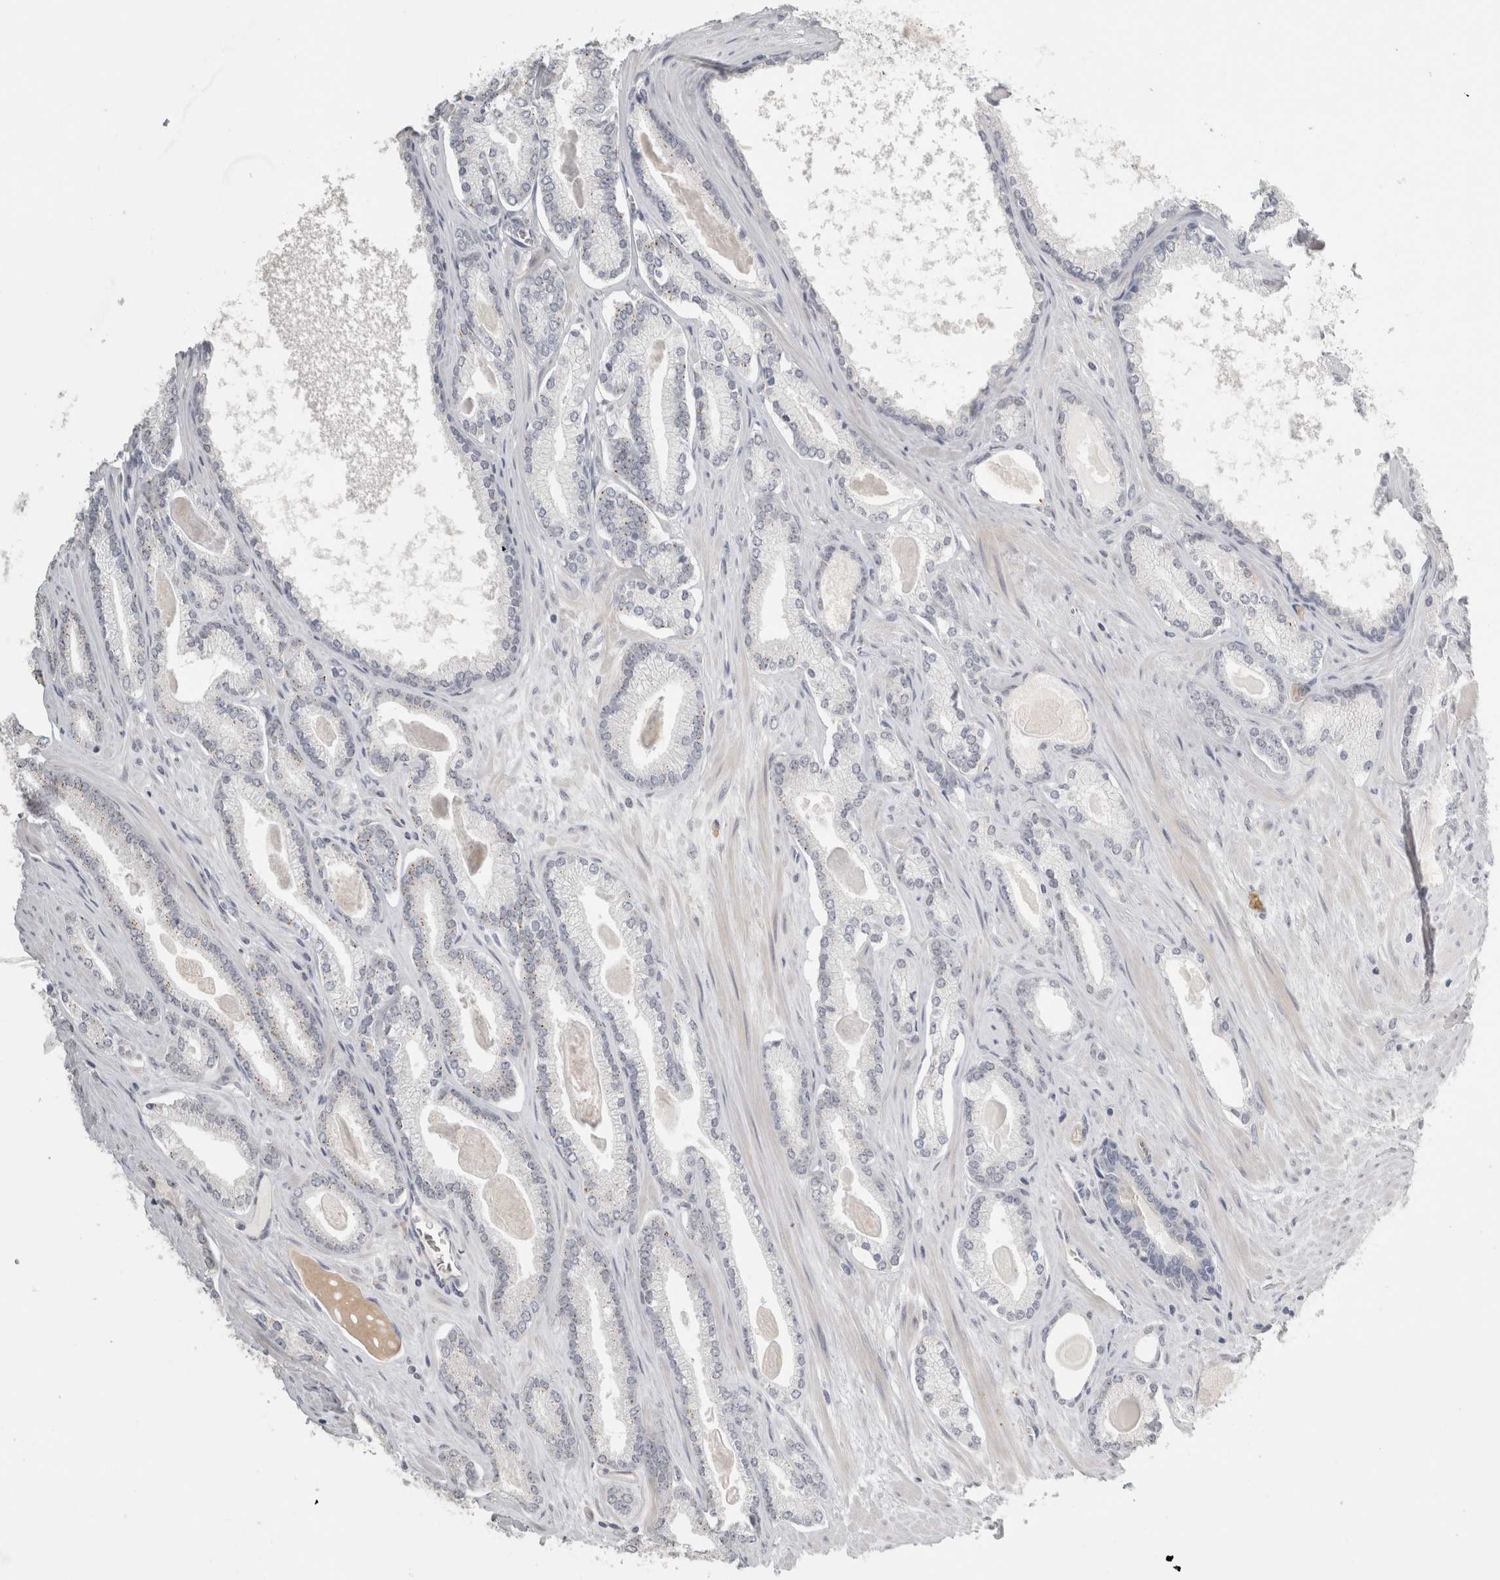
{"staining": {"intensity": "negative", "quantity": "none", "location": "none"}, "tissue": "prostate cancer", "cell_type": "Tumor cells", "image_type": "cancer", "snomed": [{"axis": "morphology", "description": "Adenocarcinoma, Low grade"}, {"axis": "topography", "description": "Prostate"}], "caption": "Immunohistochemical staining of human prostate cancer (low-grade adenocarcinoma) demonstrates no significant positivity in tumor cells.", "gene": "FBLIM1", "patient": {"sex": "male", "age": 70}}